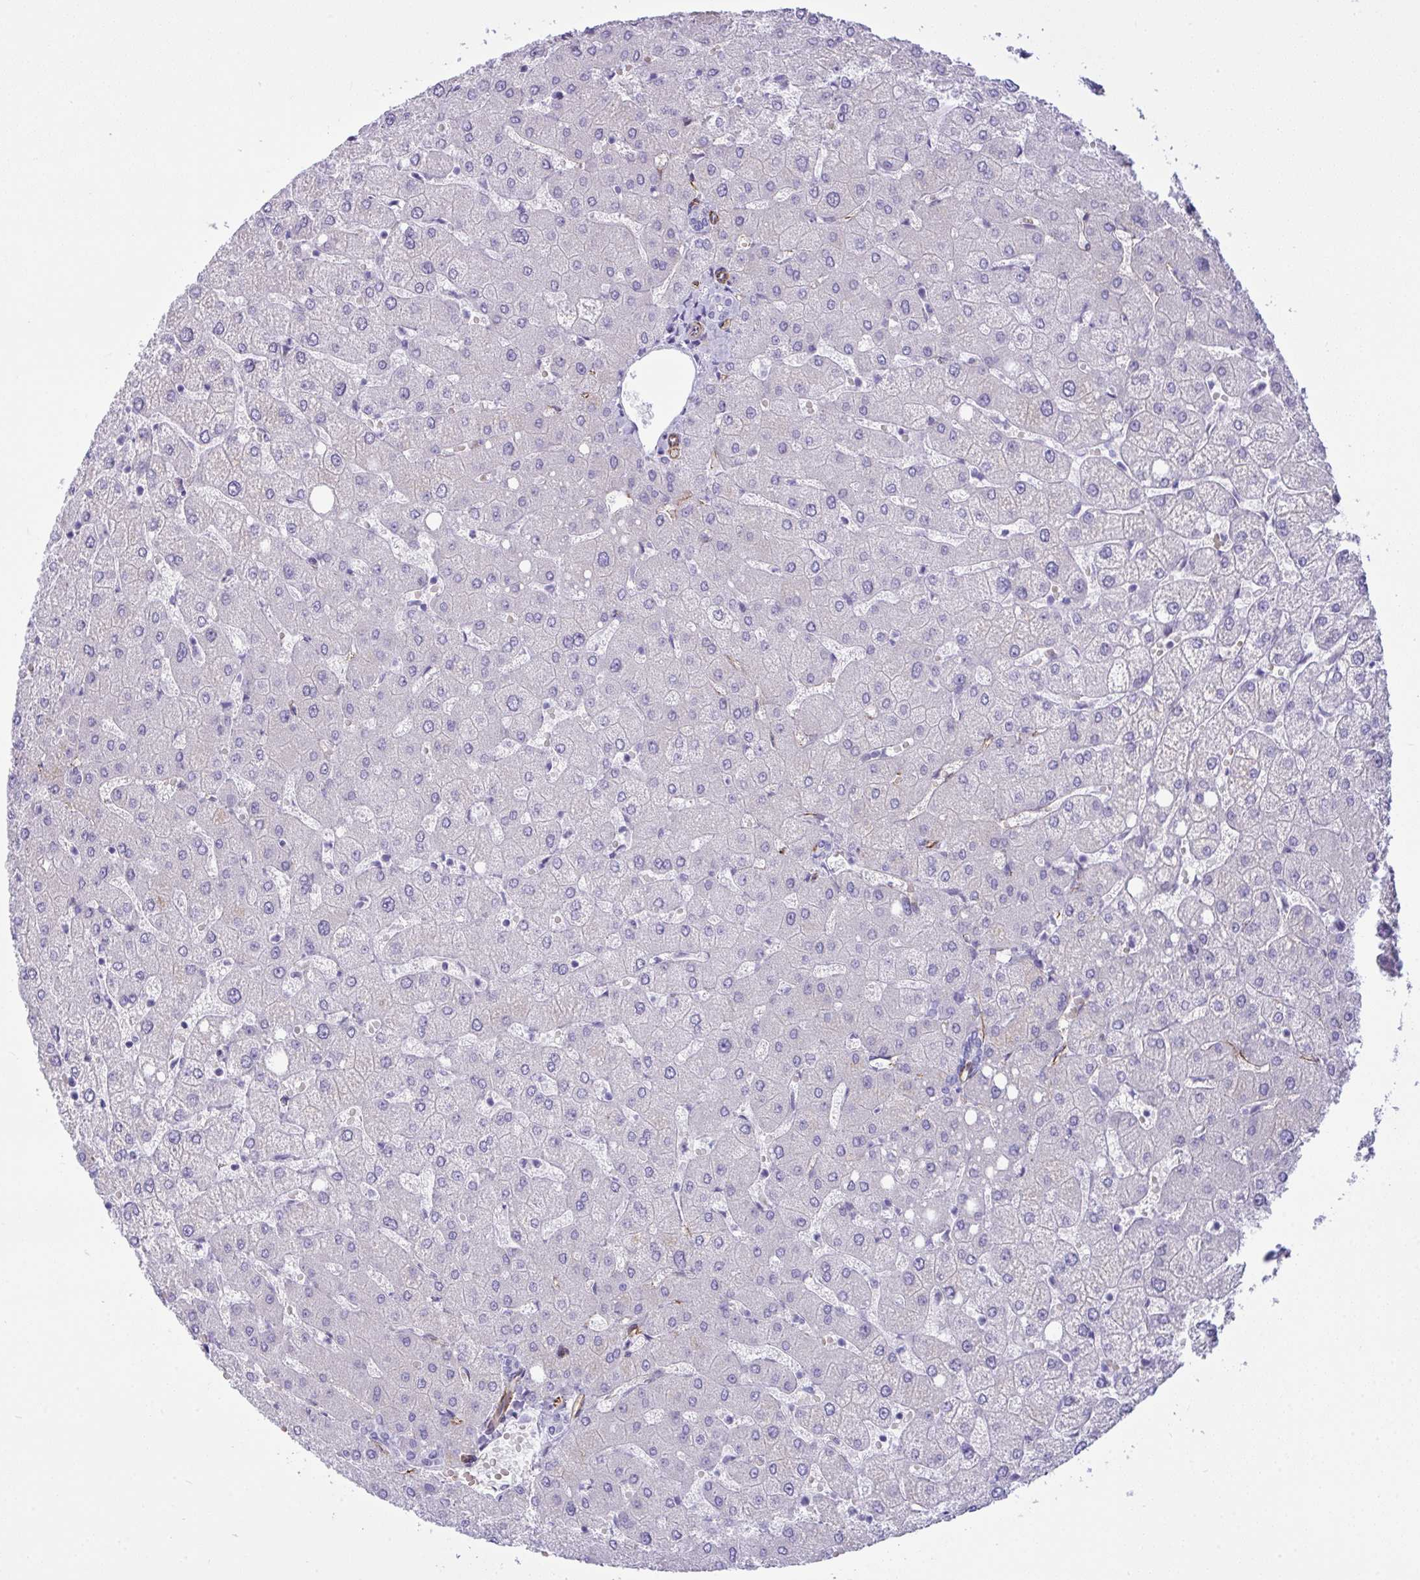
{"staining": {"intensity": "negative", "quantity": "none", "location": "none"}, "tissue": "liver", "cell_type": "Cholangiocytes", "image_type": "normal", "snomed": [{"axis": "morphology", "description": "Normal tissue, NOS"}, {"axis": "topography", "description": "Liver"}], "caption": "Cholangiocytes show no significant expression in normal liver. (Immunohistochemistry, brightfield microscopy, high magnification).", "gene": "SLC35B1", "patient": {"sex": "female", "age": 54}}